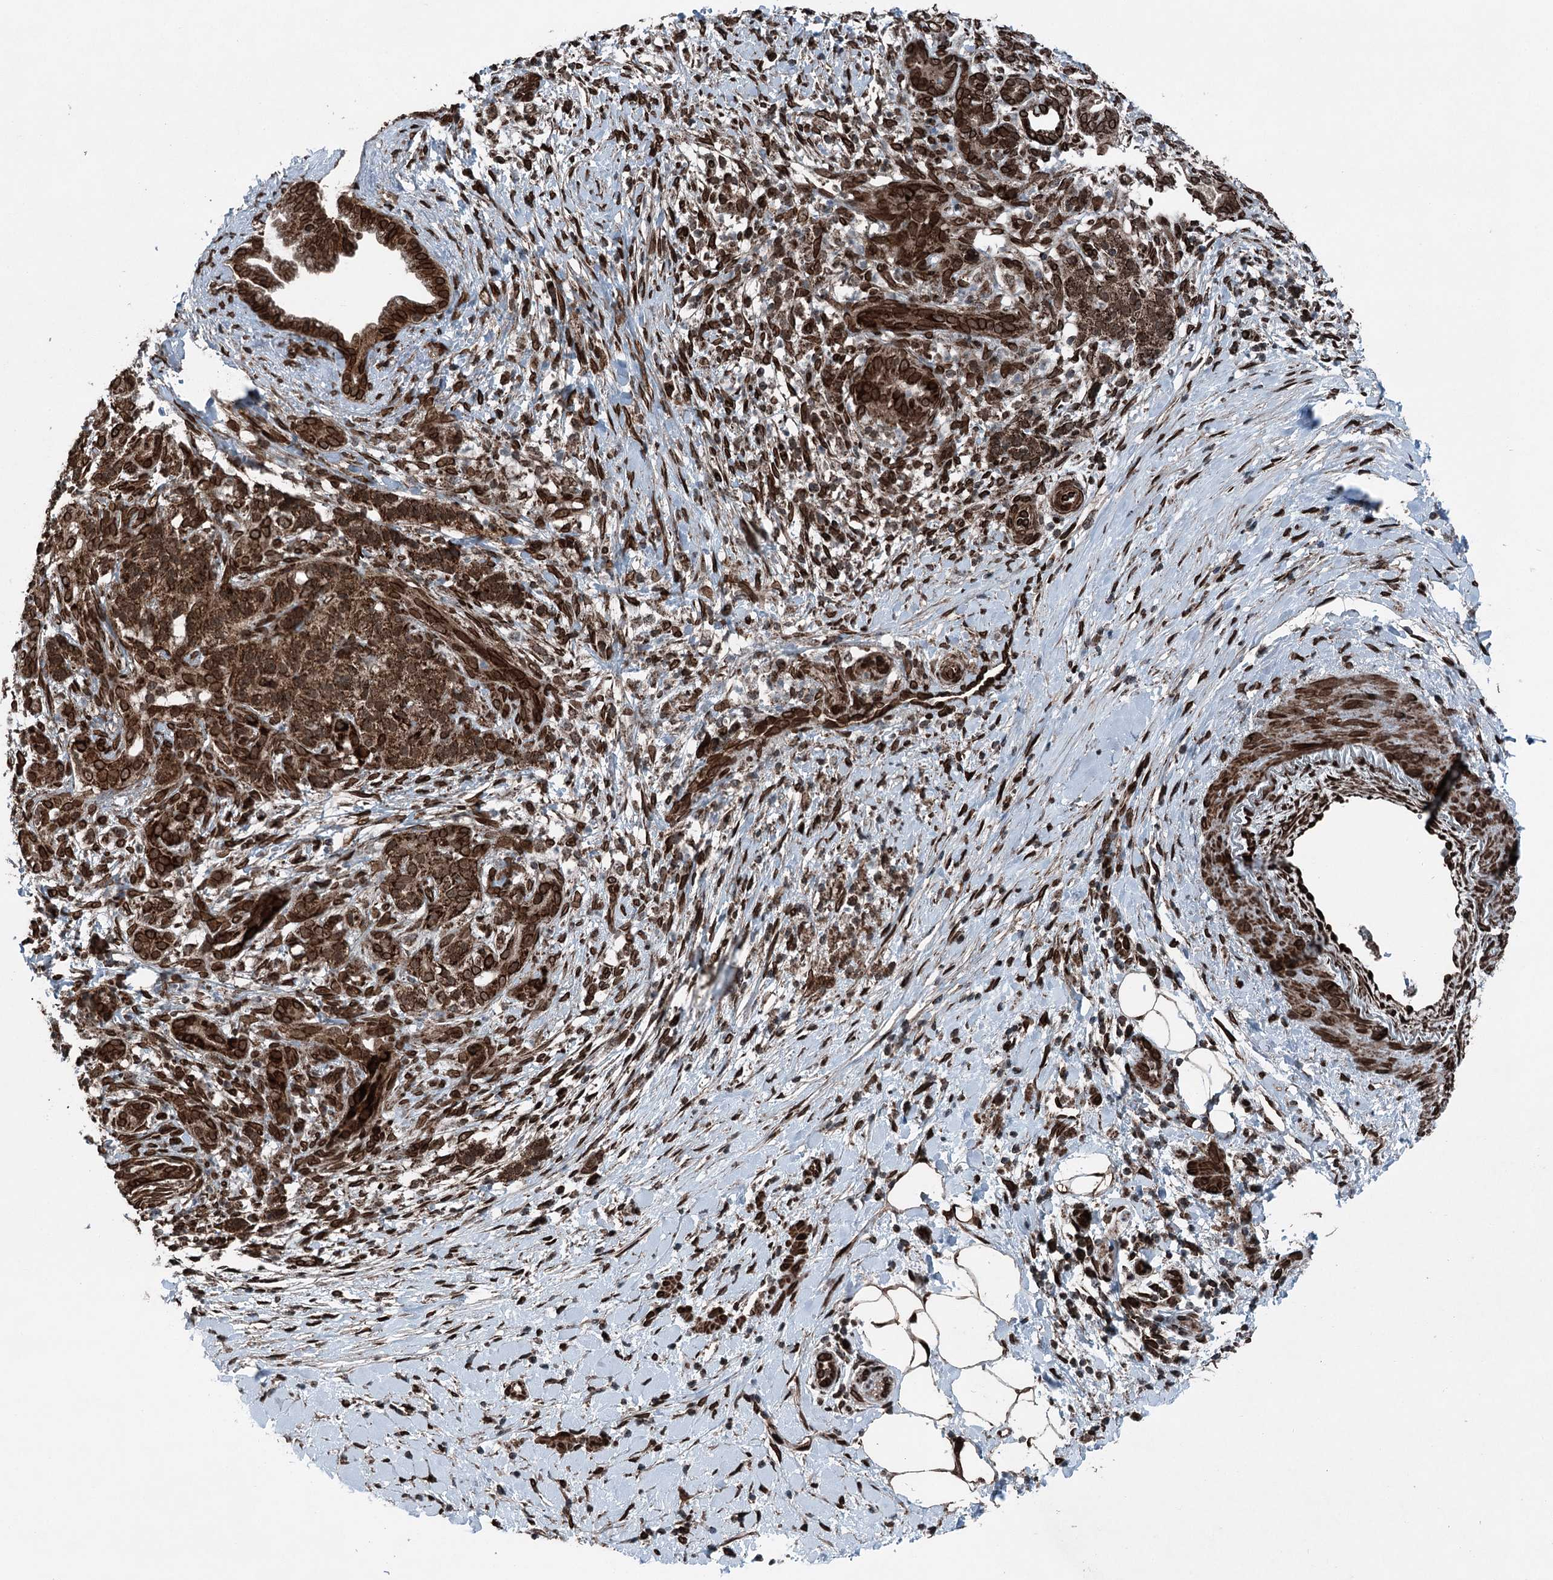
{"staining": {"intensity": "strong", "quantity": ">75%", "location": "cytoplasmic/membranous"}, "tissue": "pancreatic cancer", "cell_type": "Tumor cells", "image_type": "cancer", "snomed": [{"axis": "morphology", "description": "Adenocarcinoma, NOS"}, {"axis": "topography", "description": "Pancreas"}], "caption": "High-power microscopy captured an IHC image of pancreatic cancer (adenocarcinoma), revealing strong cytoplasmic/membranous staining in approximately >75% of tumor cells.", "gene": "BCKDHA", "patient": {"sex": "male", "age": 58}}